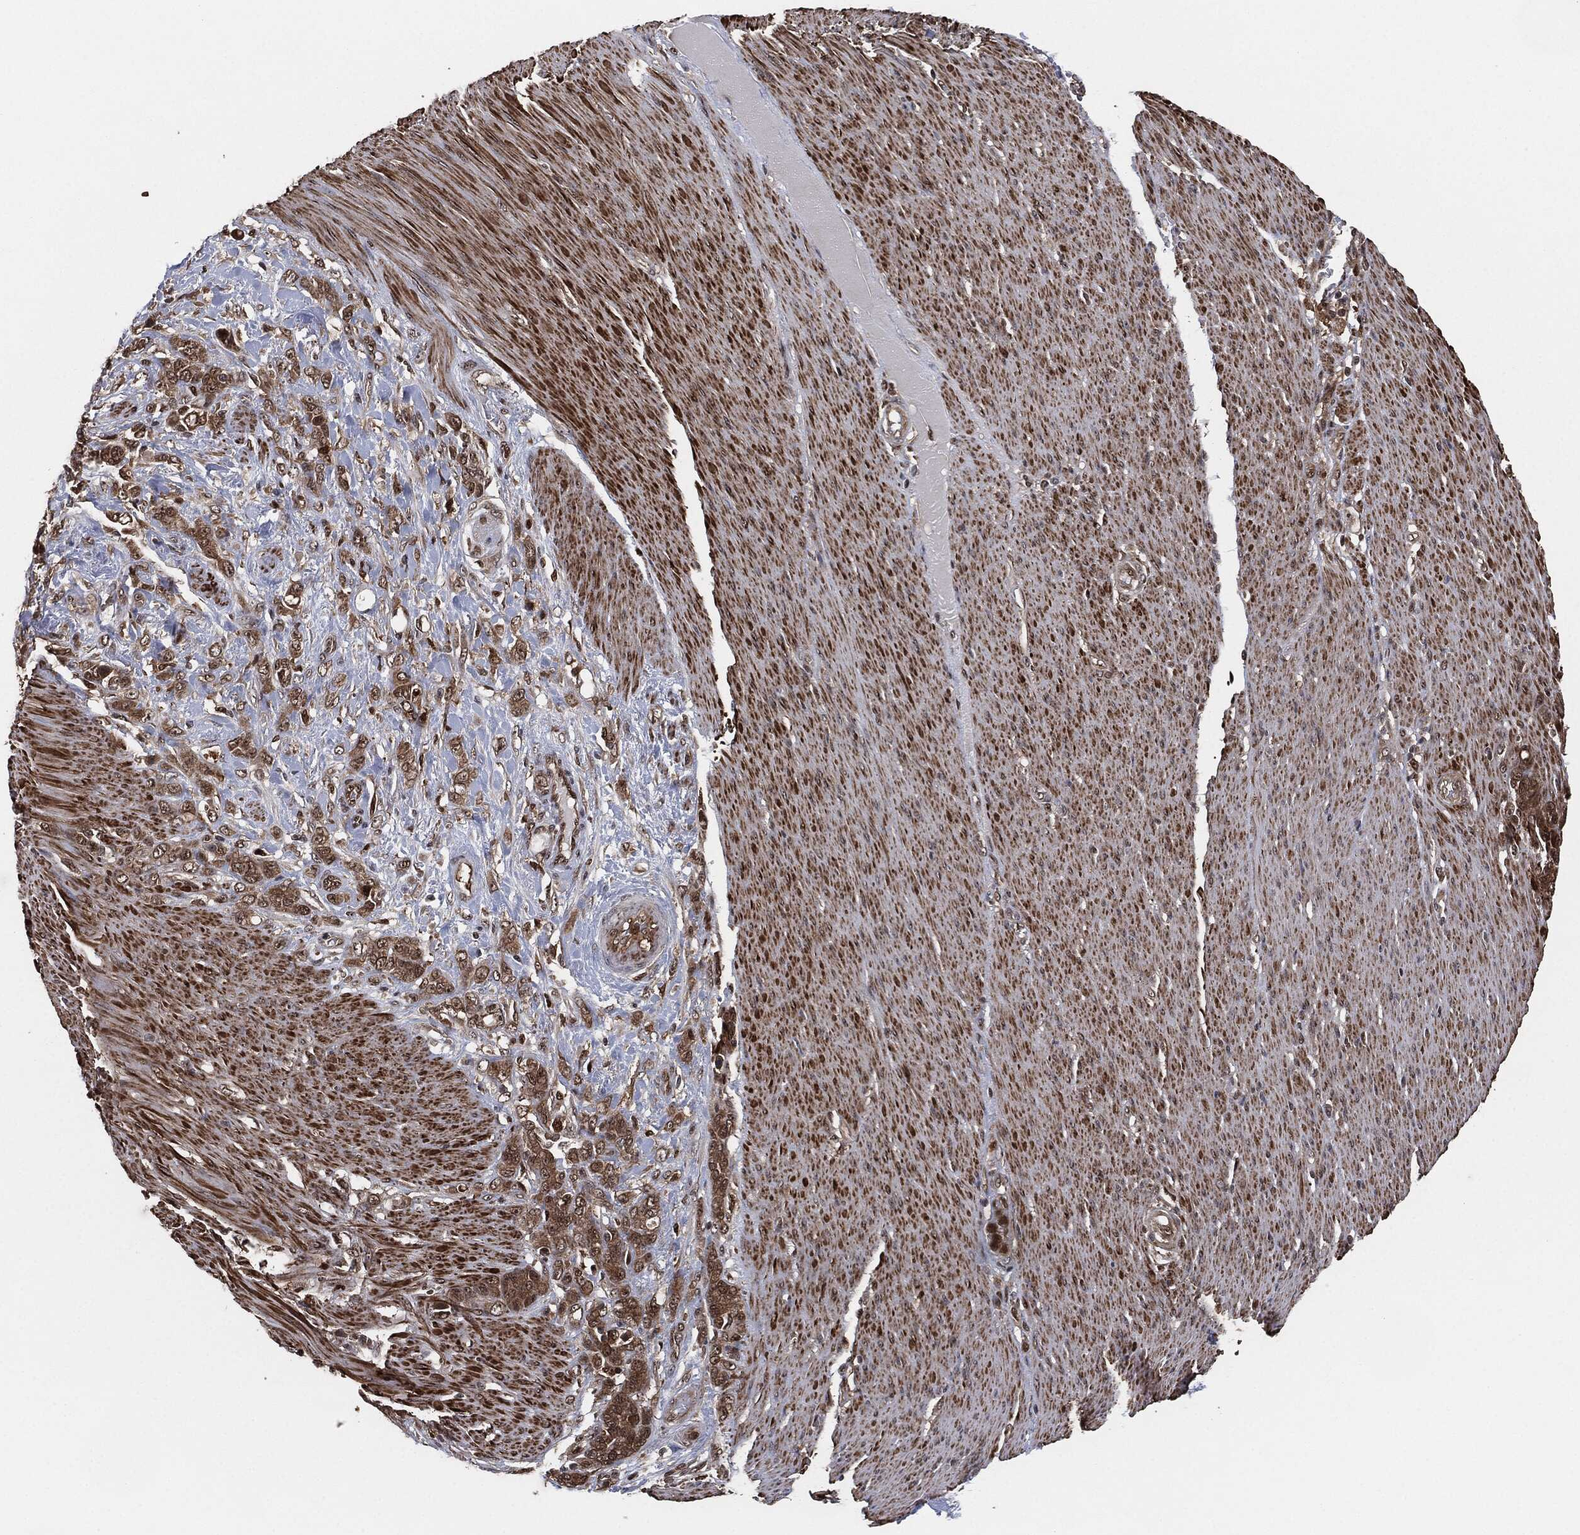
{"staining": {"intensity": "moderate", "quantity": ">75%", "location": "cytoplasmic/membranous"}, "tissue": "stomach cancer", "cell_type": "Tumor cells", "image_type": "cancer", "snomed": [{"axis": "morphology", "description": "Normal tissue, NOS"}, {"axis": "morphology", "description": "Adenocarcinoma, NOS"}, {"axis": "topography", "description": "Stomach"}], "caption": "About >75% of tumor cells in stomach cancer (adenocarcinoma) display moderate cytoplasmic/membranous protein staining as visualized by brown immunohistochemical staining.", "gene": "CAPRIN2", "patient": {"sex": "female", "age": 79}}